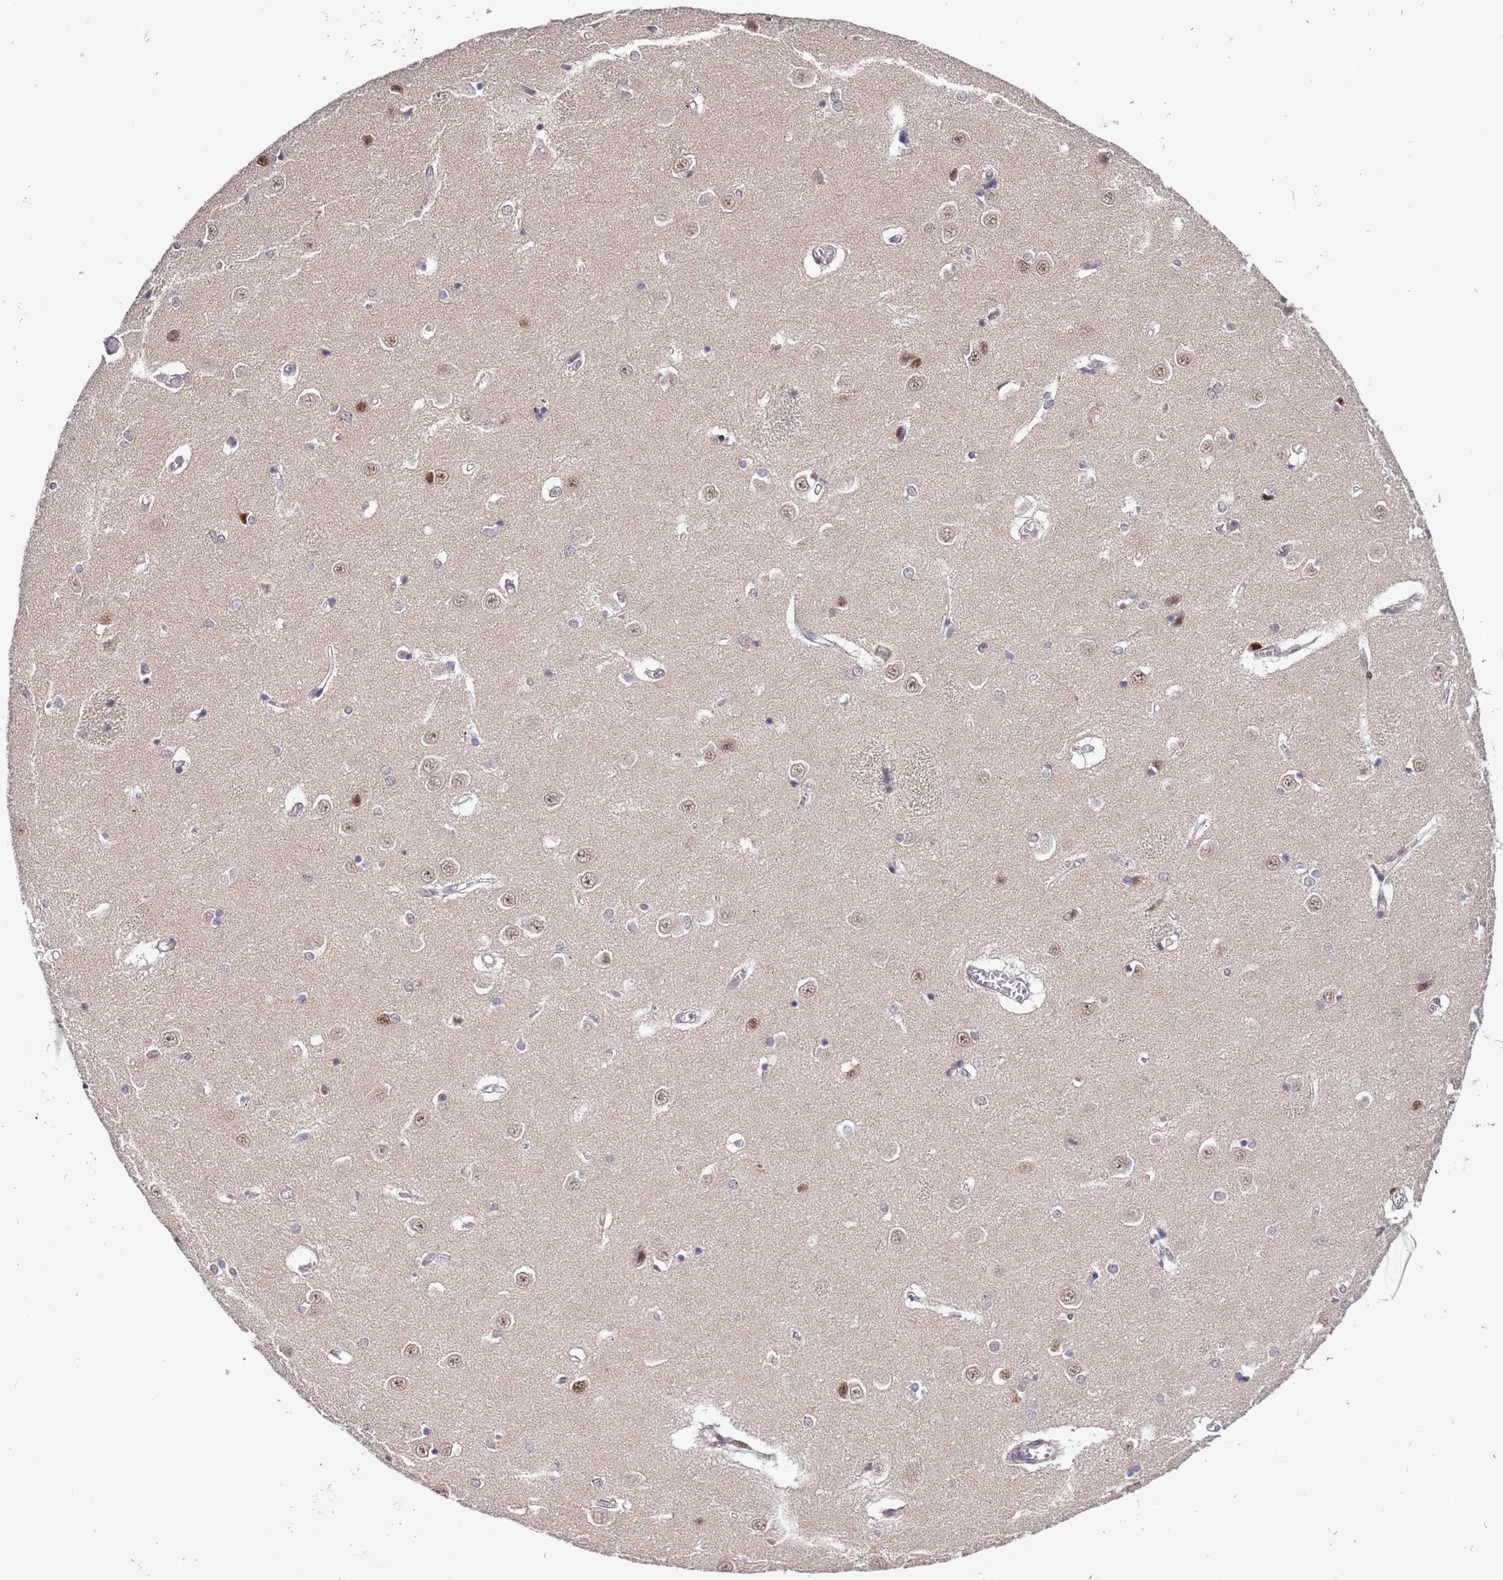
{"staining": {"intensity": "weak", "quantity": "25%-75%", "location": "nuclear"}, "tissue": "caudate", "cell_type": "Glial cells", "image_type": "normal", "snomed": [{"axis": "morphology", "description": "Normal tissue, NOS"}, {"axis": "topography", "description": "Lateral ventricle wall"}], "caption": "High-magnification brightfield microscopy of benign caudate stained with DAB (3,3'-diaminobenzidine) (brown) and counterstained with hematoxylin (blue). glial cells exhibit weak nuclear positivity is appreciated in approximately25%-75% of cells. Immunohistochemistry stains the protein in brown and the nuclei are stained blue.", "gene": "SHC3", "patient": {"sex": "male", "age": 37}}